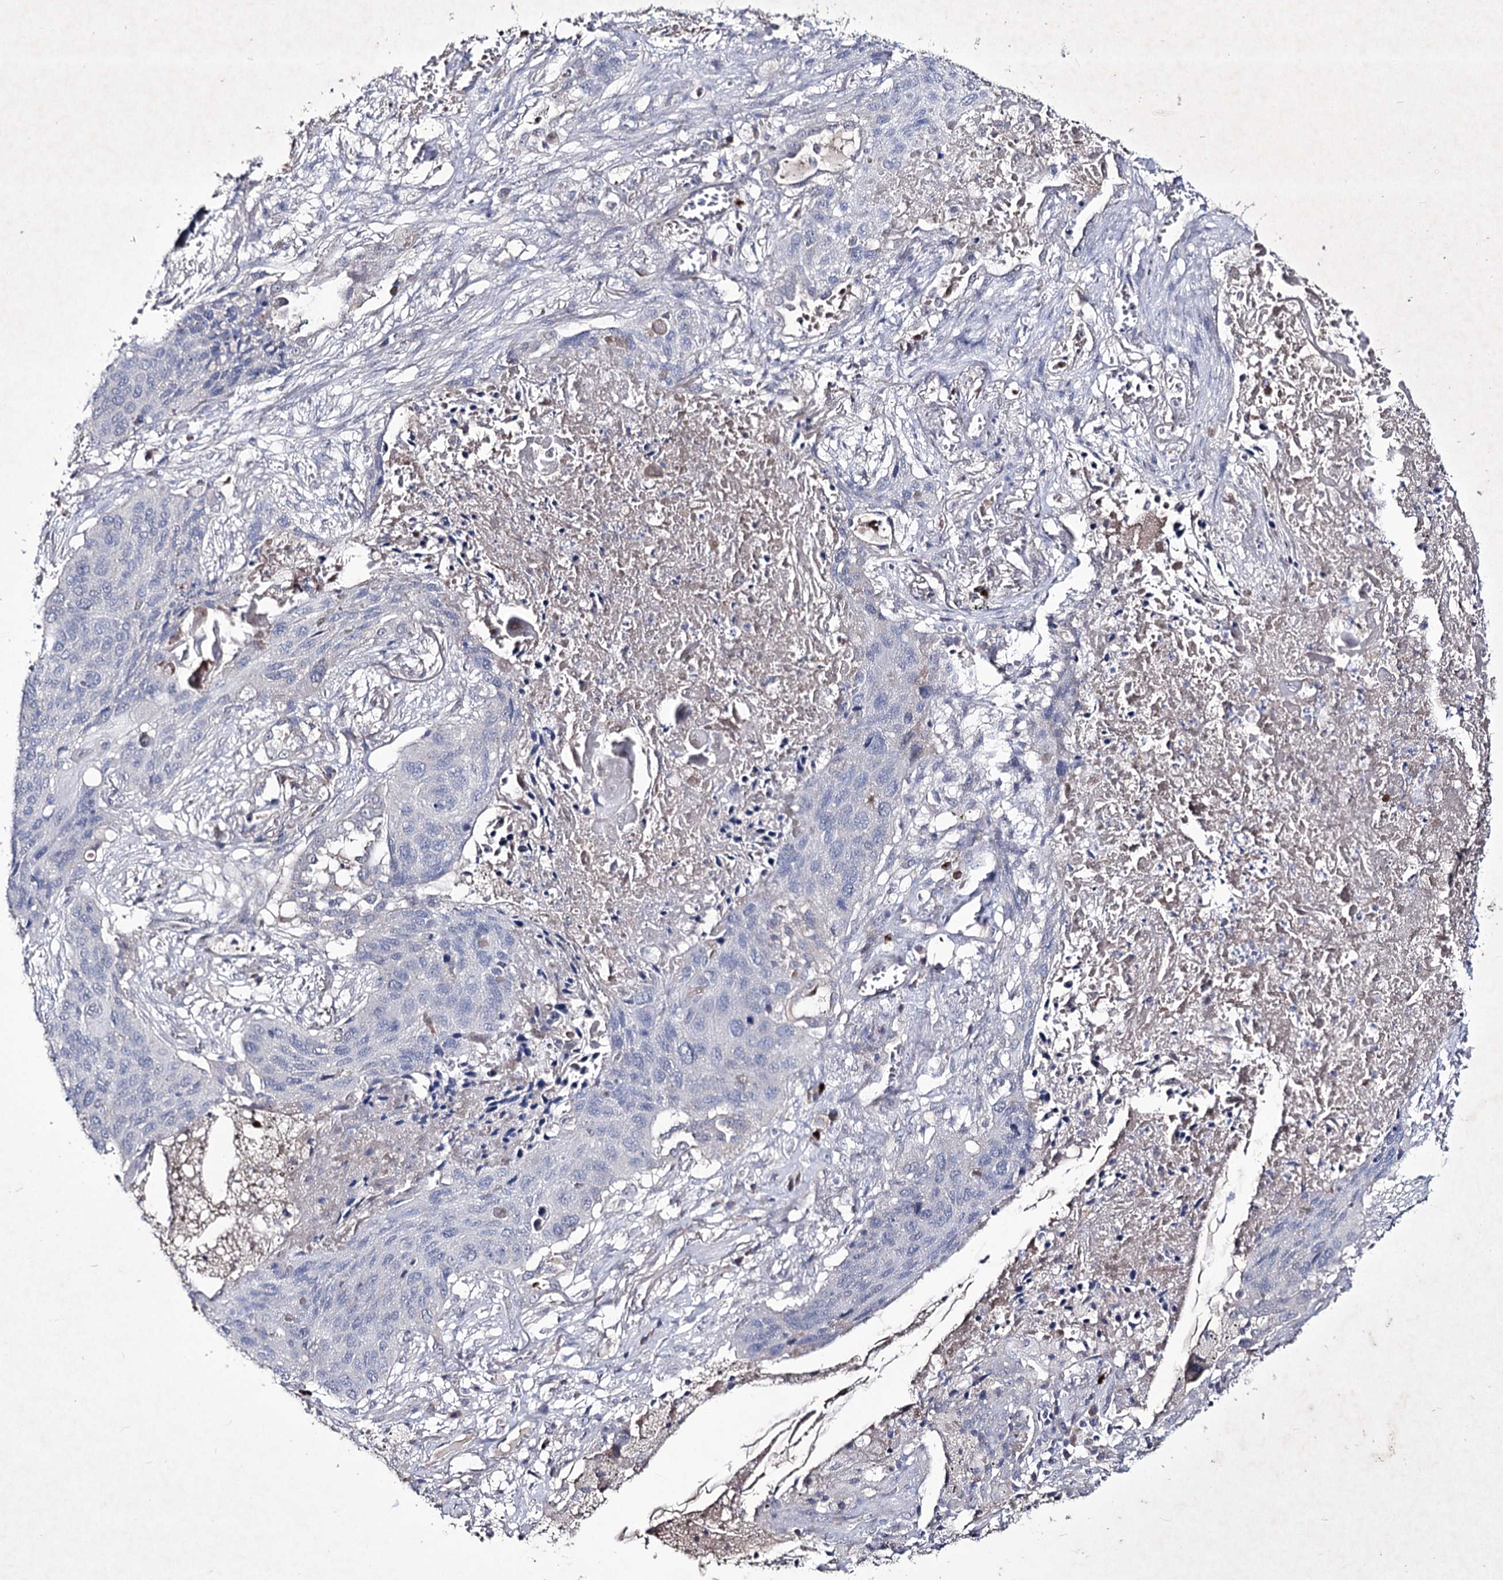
{"staining": {"intensity": "negative", "quantity": "none", "location": "none"}, "tissue": "lung cancer", "cell_type": "Tumor cells", "image_type": "cancer", "snomed": [{"axis": "morphology", "description": "Squamous cell carcinoma, NOS"}, {"axis": "topography", "description": "Lung"}], "caption": "There is no significant staining in tumor cells of lung cancer.", "gene": "SEMA4G", "patient": {"sex": "female", "age": 63}}